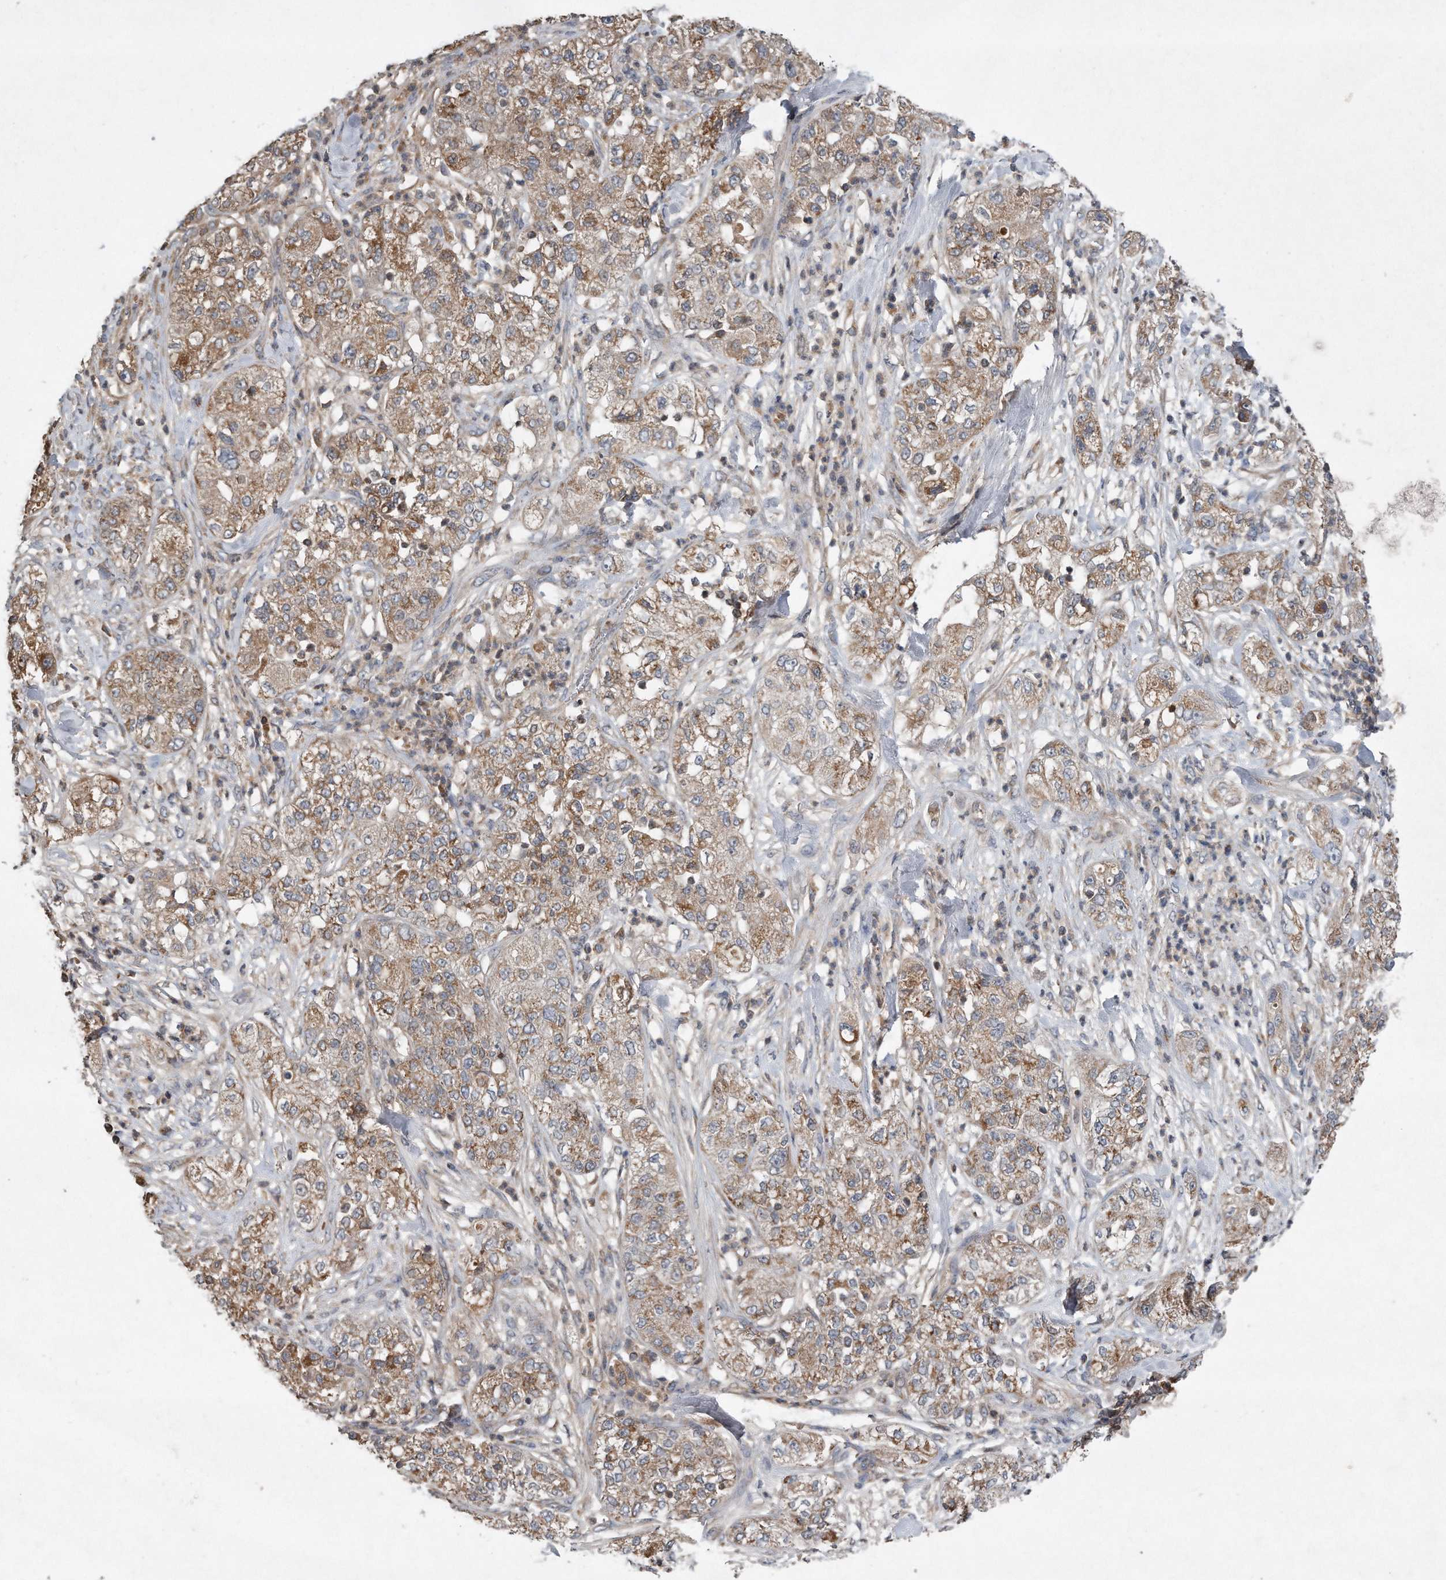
{"staining": {"intensity": "weak", "quantity": ">75%", "location": "cytoplasmic/membranous"}, "tissue": "pancreatic cancer", "cell_type": "Tumor cells", "image_type": "cancer", "snomed": [{"axis": "morphology", "description": "Adenocarcinoma, NOS"}, {"axis": "topography", "description": "Pancreas"}], "caption": "Pancreatic cancer was stained to show a protein in brown. There is low levels of weak cytoplasmic/membranous expression in about >75% of tumor cells.", "gene": "SDHA", "patient": {"sex": "female", "age": 78}}